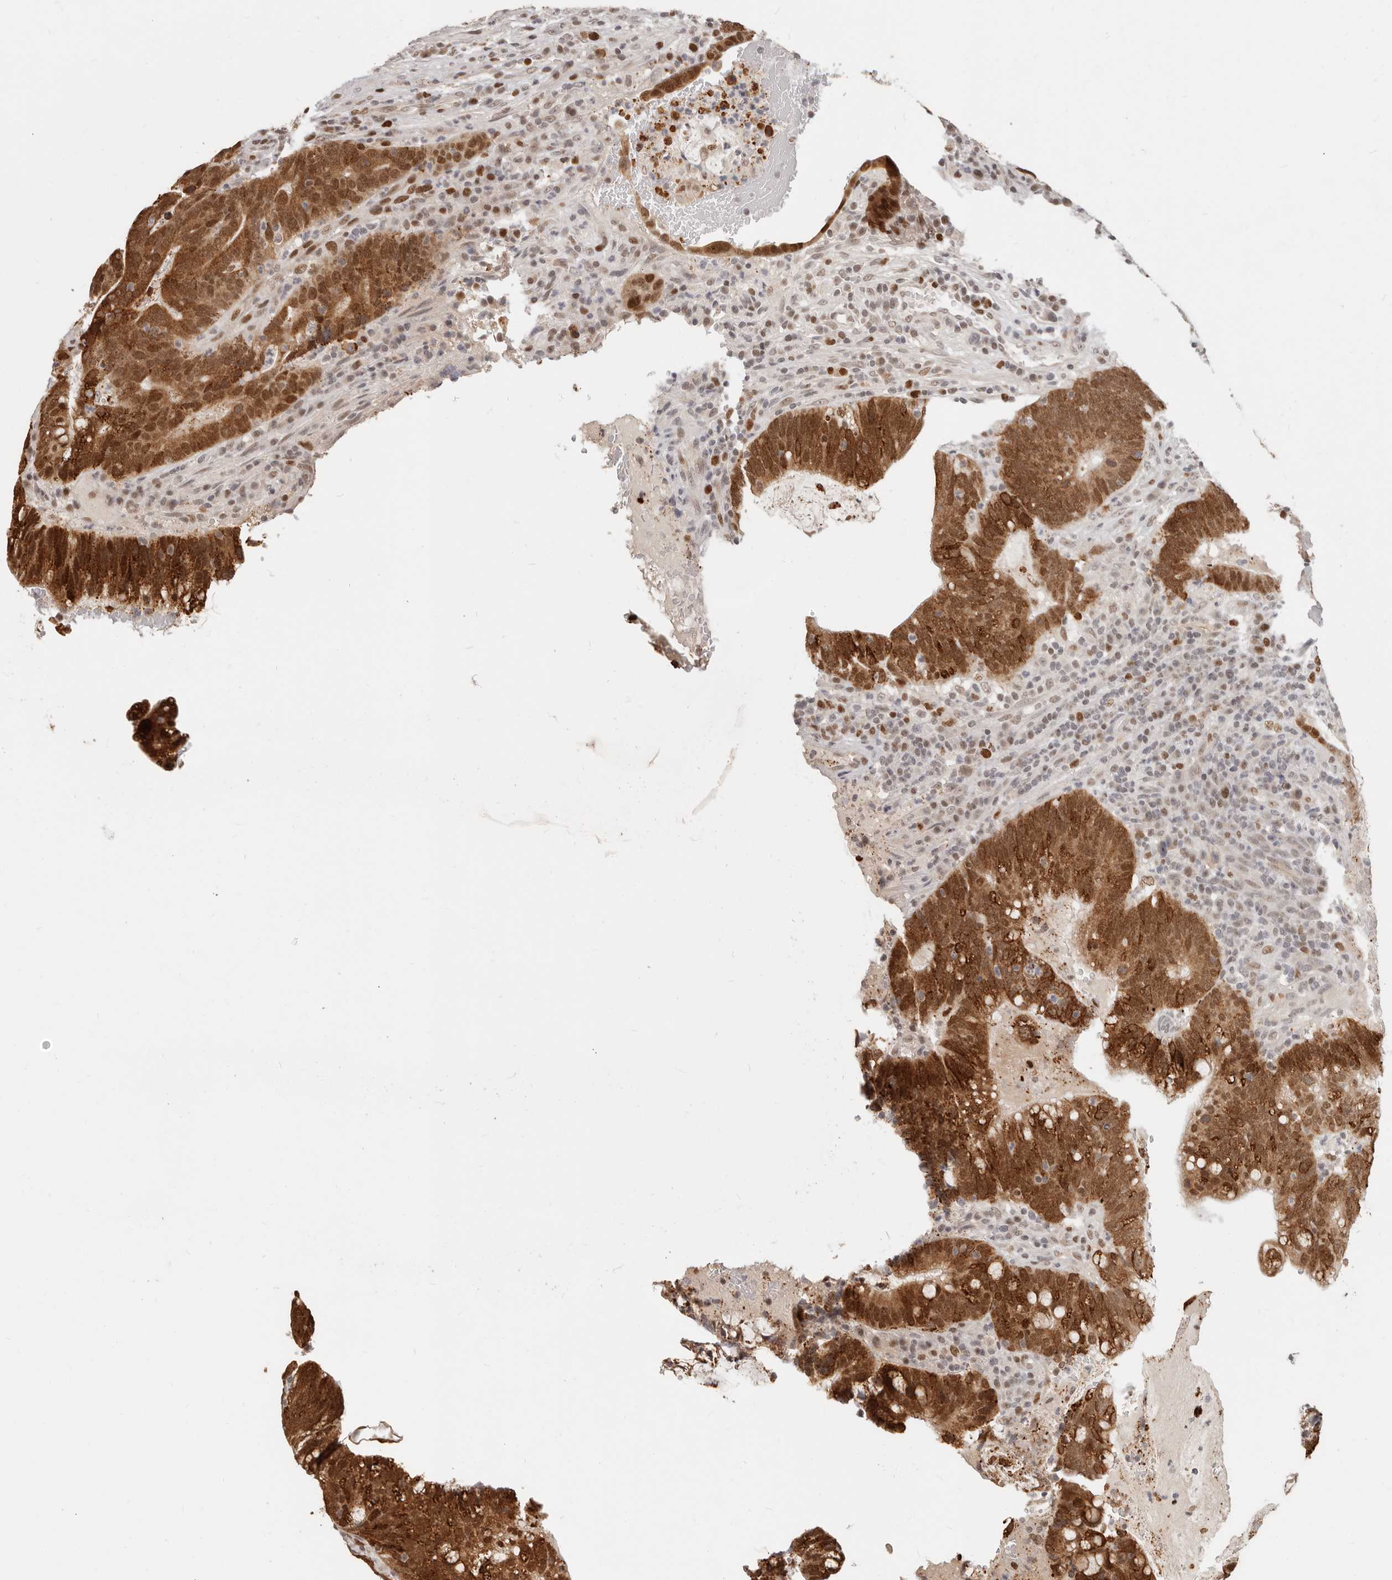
{"staining": {"intensity": "strong", "quantity": ">75%", "location": "cytoplasmic/membranous,nuclear"}, "tissue": "colorectal cancer", "cell_type": "Tumor cells", "image_type": "cancer", "snomed": [{"axis": "morphology", "description": "Adenocarcinoma, NOS"}, {"axis": "topography", "description": "Colon"}], "caption": "The histopathology image demonstrates immunohistochemical staining of colorectal cancer. There is strong cytoplasmic/membranous and nuclear positivity is identified in about >75% of tumor cells. The staining is performed using DAB (3,3'-diaminobenzidine) brown chromogen to label protein expression. The nuclei are counter-stained blue using hematoxylin.", "gene": "RFC2", "patient": {"sex": "female", "age": 66}}